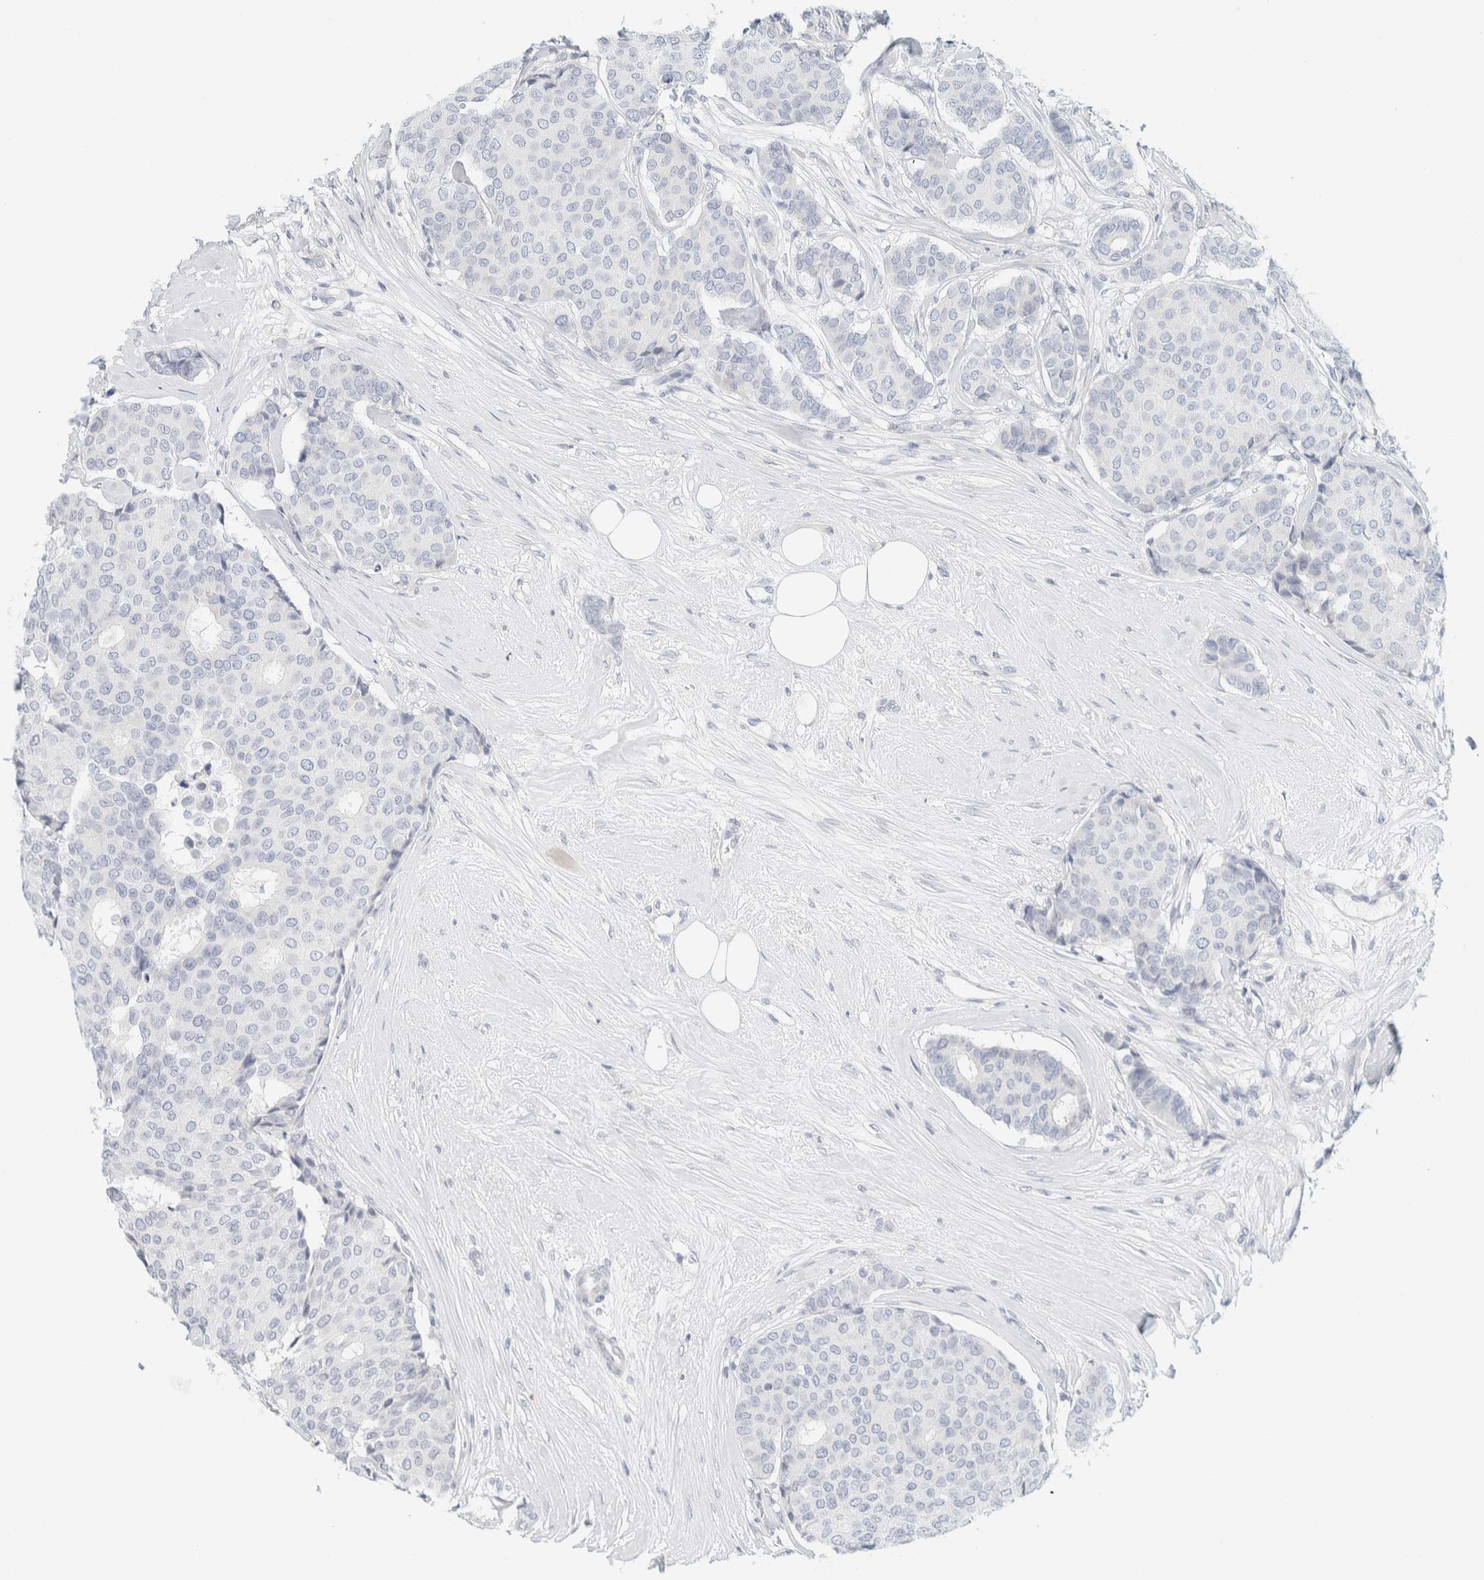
{"staining": {"intensity": "negative", "quantity": "none", "location": "none"}, "tissue": "breast cancer", "cell_type": "Tumor cells", "image_type": "cancer", "snomed": [{"axis": "morphology", "description": "Duct carcinoma"}, {"axis": "topography", "description": "Breast"}], "caption": "Tumor cells show no significant protein positivity in breast intraductal carcinoma.", "gene": "ARHGAP27", "patient": {"sex": "female", "age": 75}}